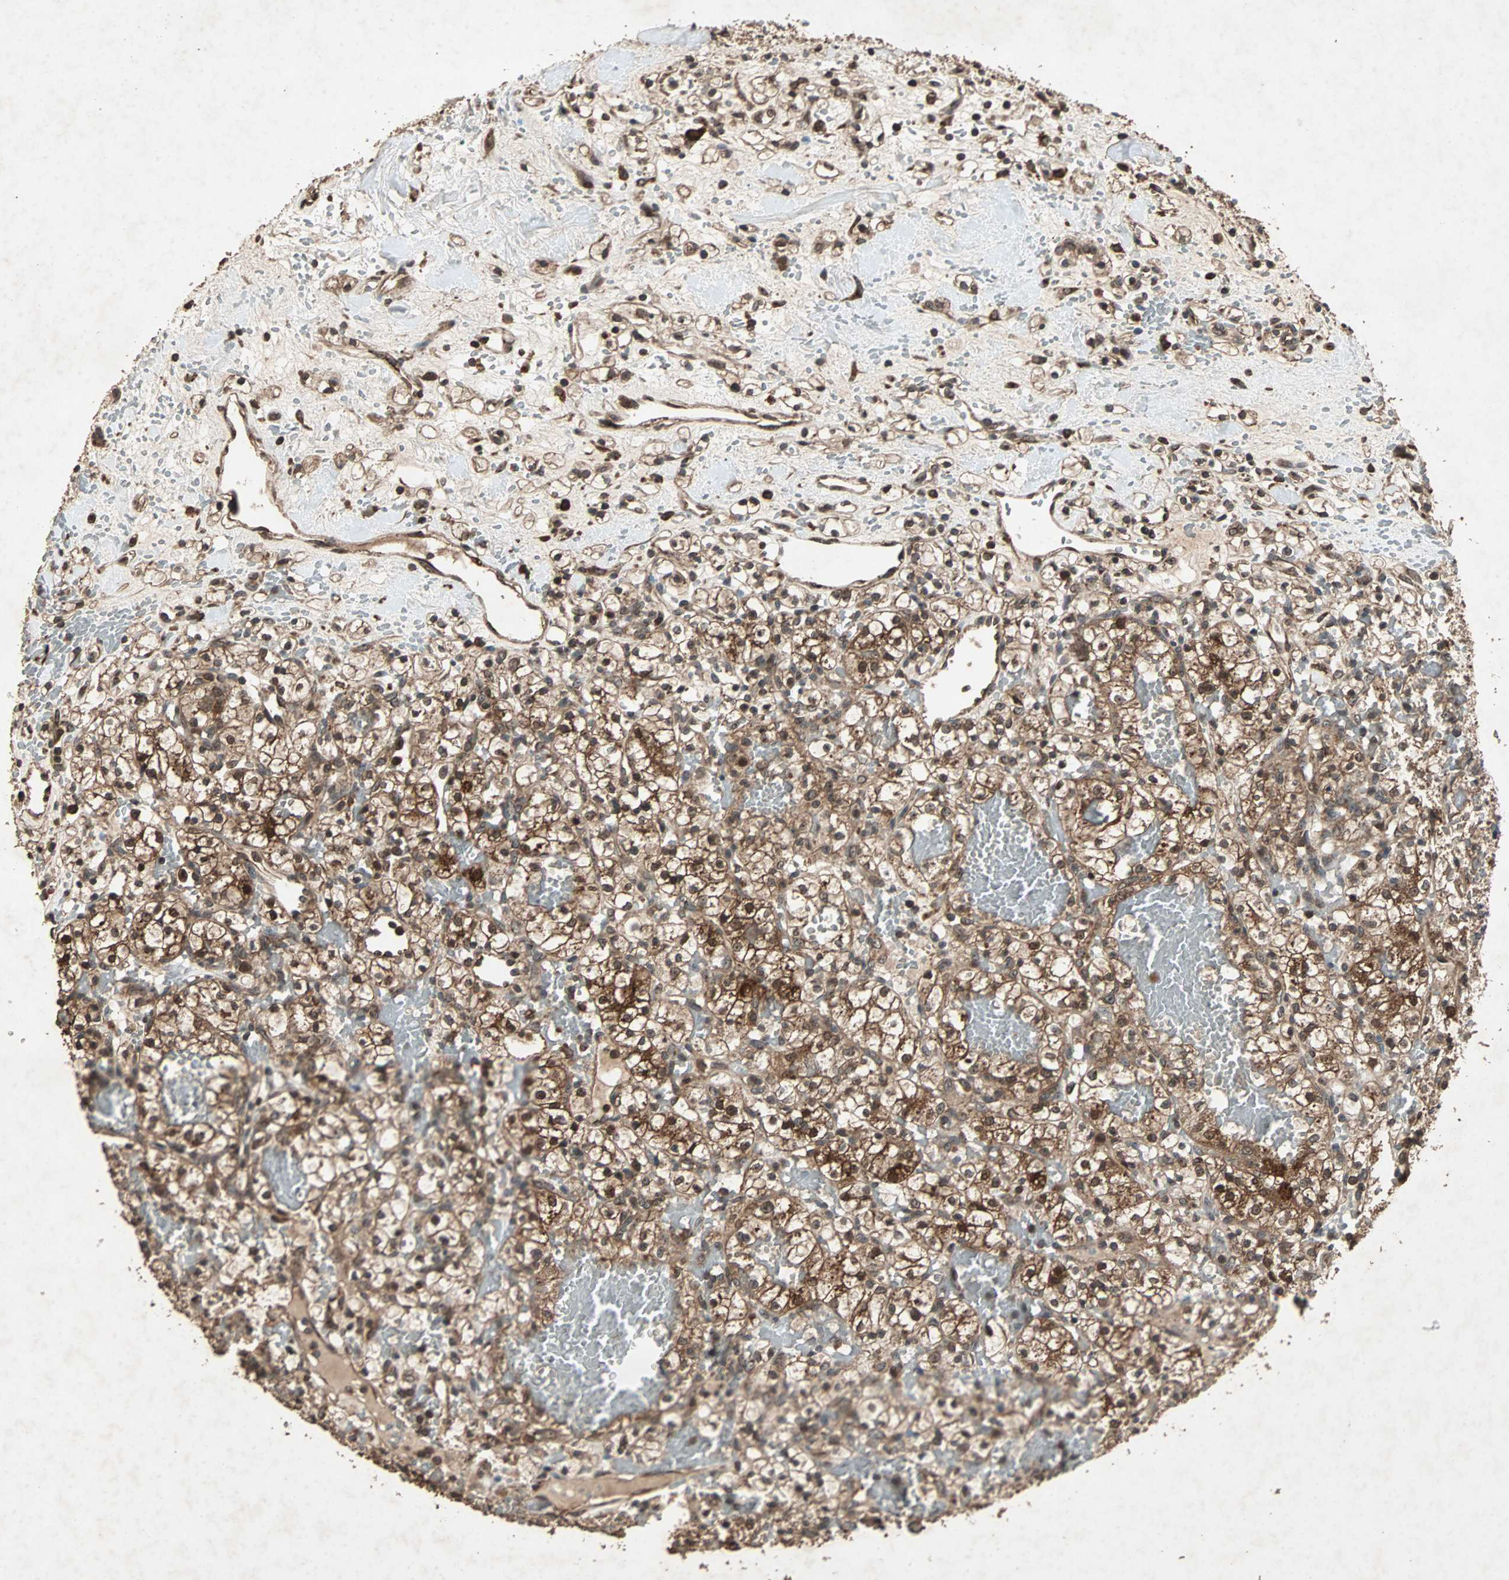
{"staining": {"intensity": "strong", "quantity": ">75%", "location": "cytoplasmic/membranous"}, "tissue": "renal cancer", "cell_type": "Tumor cells", "image_type": "cancer", "snomed": [{"axis": "morphology", "description": "Adenocarcinoma, NOS"}, {"axis": "topography", "description": "Kidney"}], "caption": "Human renal cancer stained for a protein (brown) demonstrates strong cytoplasmic/membranous positive expression in approximately >75% of tumor cells.", "gene": "LAMTOR5", "patient": {"sex": "female", "age": 60}}